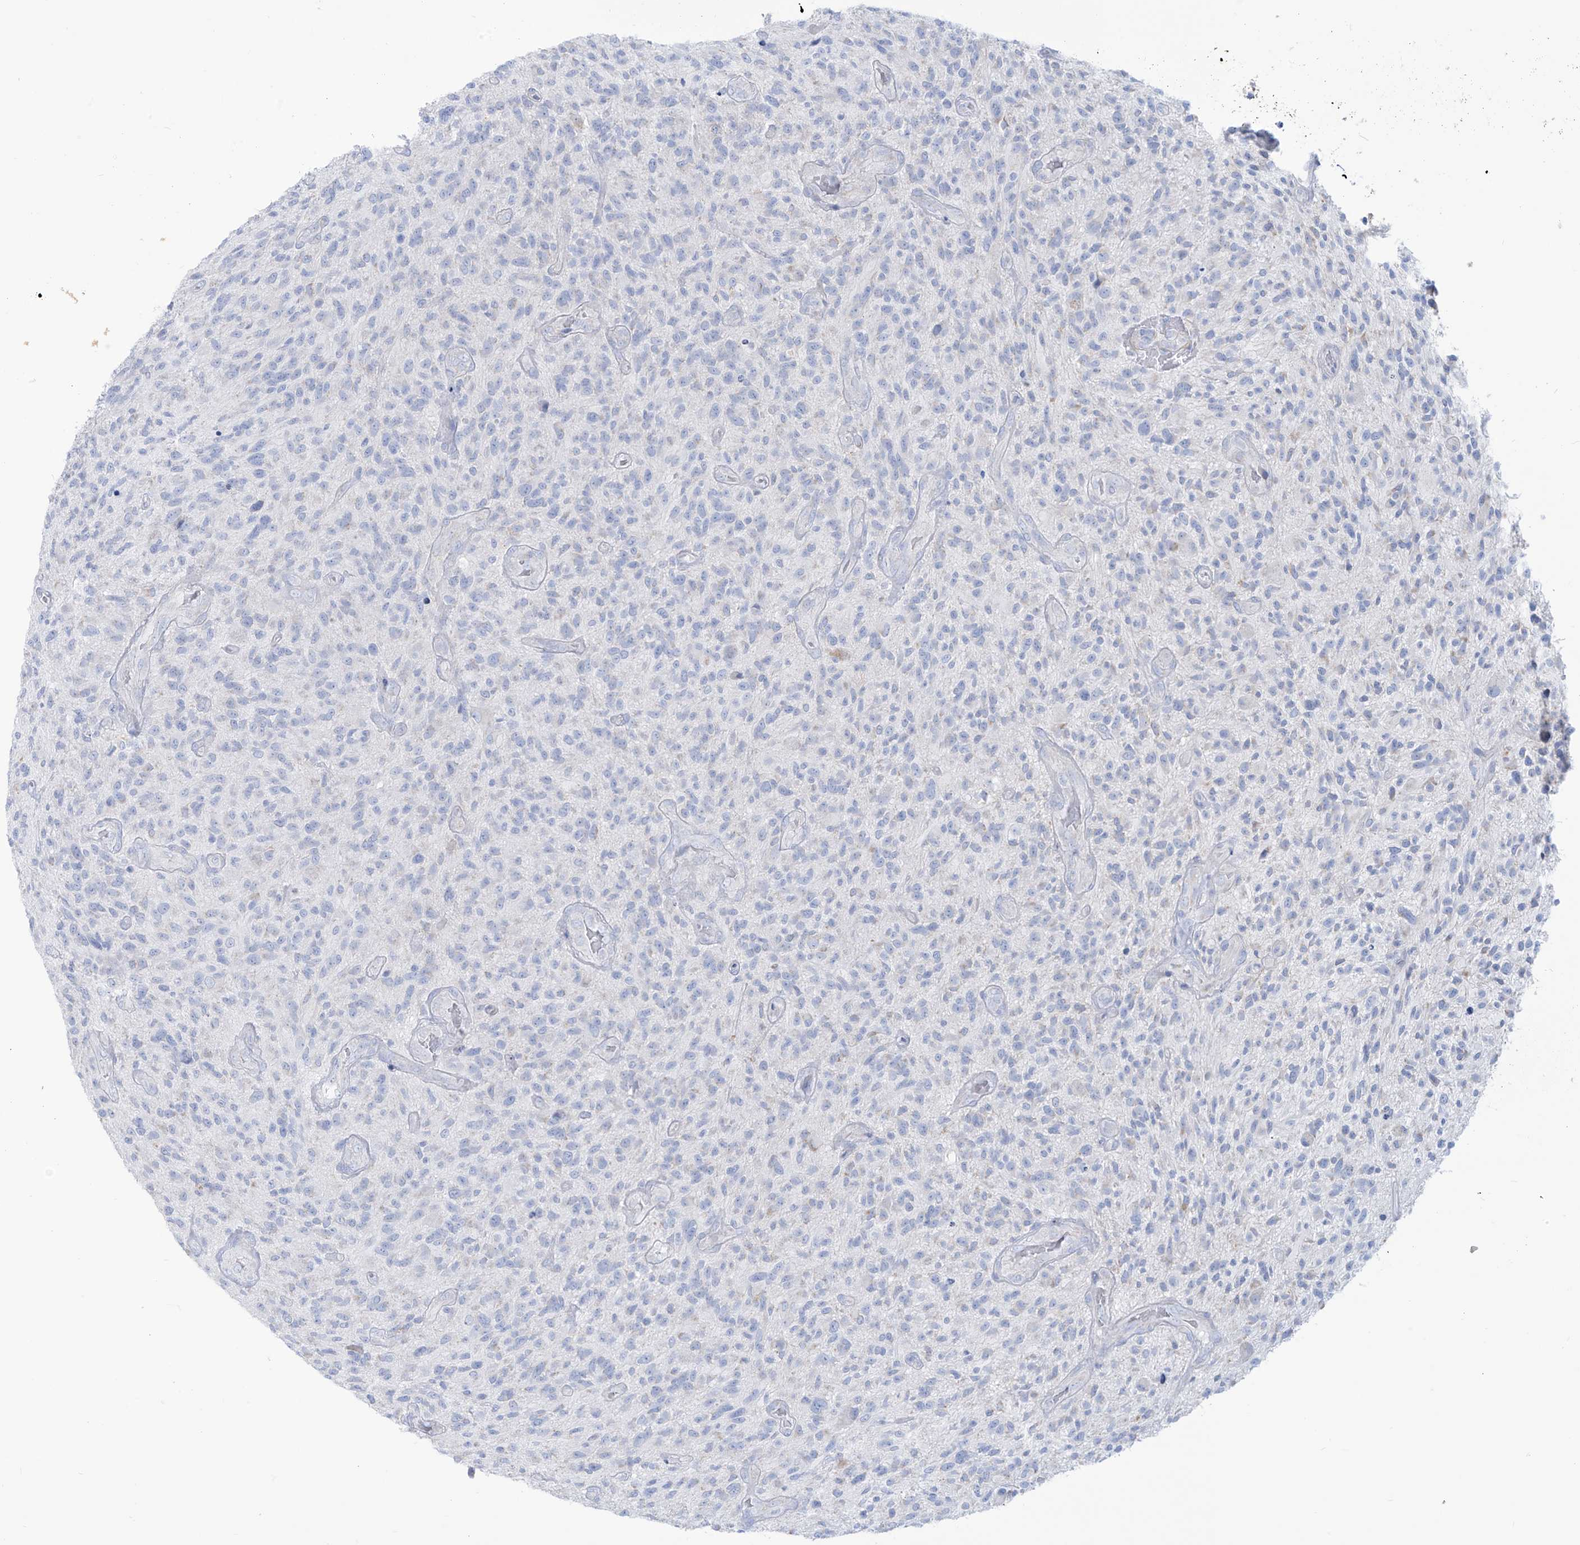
{"staining": {"intensity": "negative", "quantity": "none", "location": "none"}, "tissue": "glioma", "cell_type": "Tumor cells", "image_type": "cancer", "snomed": [{"axis": "morphology", "description": "Glioma, malignant, High grade"}, {"axis": "topography", "description": "Brain"}], "caption": "Tumor cells show no significant expression in malignant high-grade glioma.", "gene": "SLC26A3", "patient": {"sex": "male", "age": 47}}